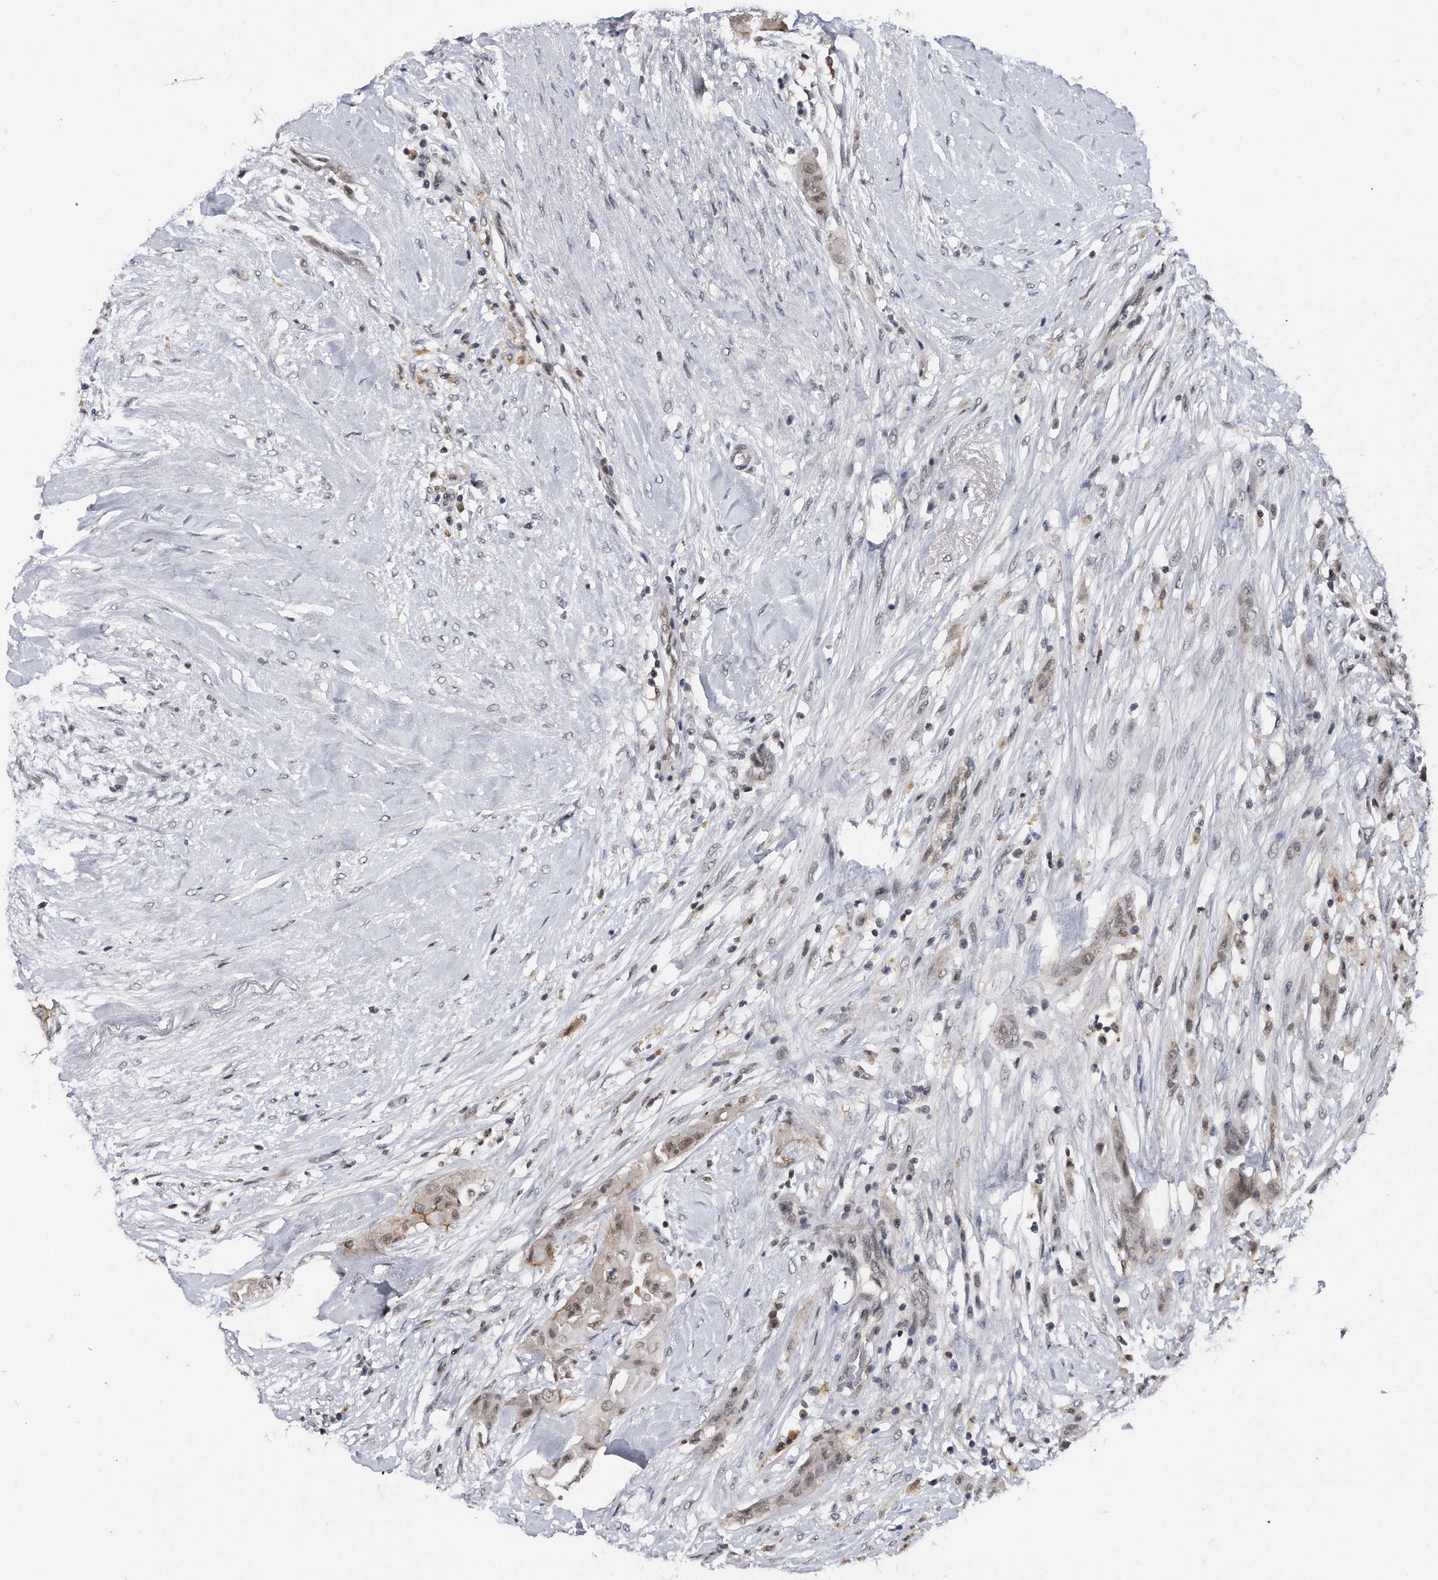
{"staining": {"intensity": "weak", "quantity": ">75%", "location": "nuclear"}, "tissue": "thyroid cancer", "cell_type": "Tumor cells", "image_type": "cancer", "snomed": [{"axis": "morphology", "description": "Papillary adenocarcinoma, NOS"}, {"axis": "topography", "description": "Thyroid gland"}], "caption": "High-magnification brightfield microscopy of thyroid cancer (papillary adenocarcinoma) stained with DAB (brown) and counterstained with hematoxylin (blue). tumor cells exhibit weak nuclear positivity is seen in approximately>75% of cells. (Brightfield microscopy of DAB IHC at high magnification).", "gene": "VIRMA", "patient": {"sex": "female", "age": 59}}